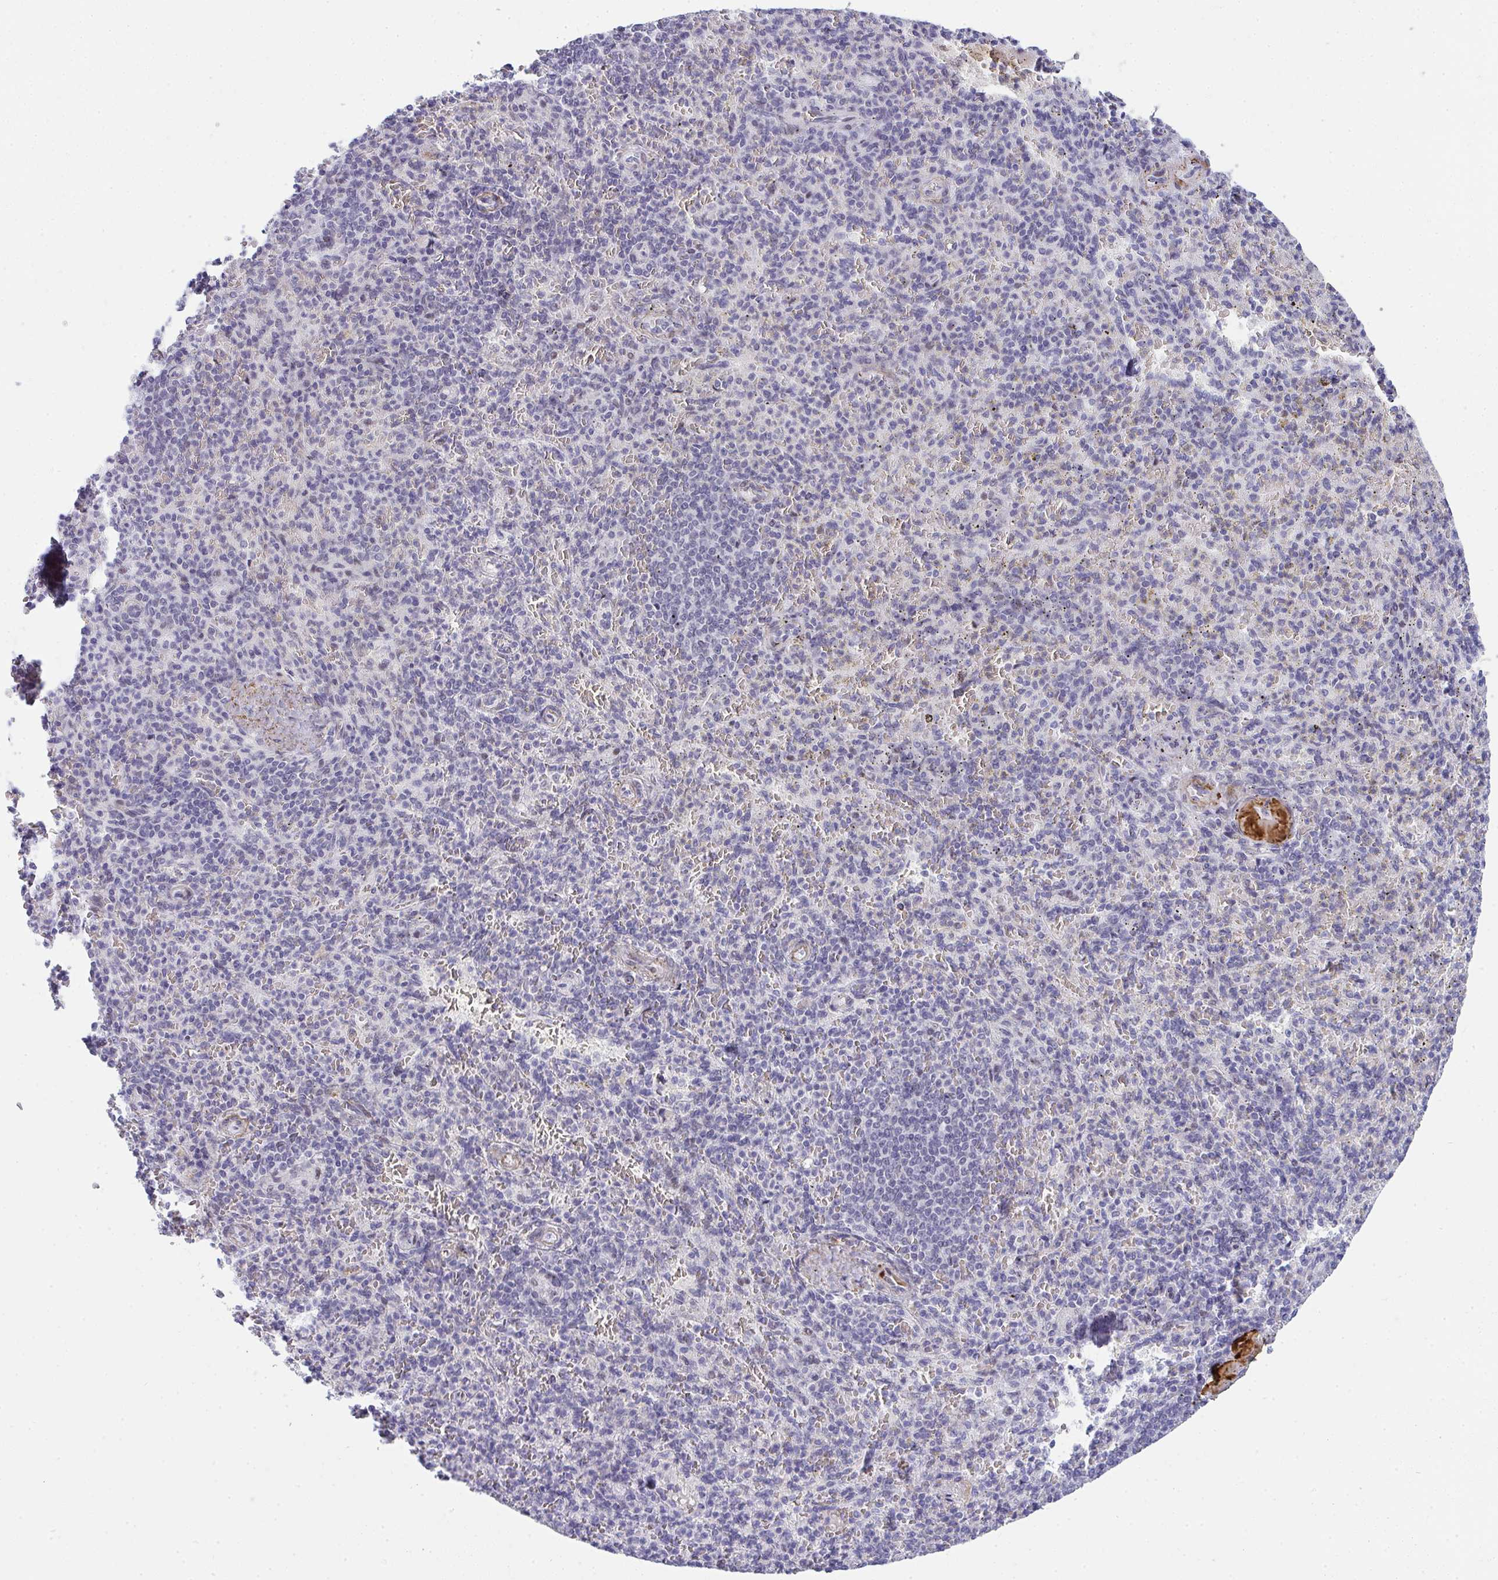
{"staining": {"intensity": "negative", "quantity": "none", "location": "none"}, "tissue": "spleen", "cell_type": "Cells in red pulp", "image_type": "normal", "snomed": [{"axis": "morphology", "description": "Normal tissue, NOS"}, {"axis": "topography", "description": "Spleen"}], "caption": "IHC micrograph of normal spleen: spleen stained with DAB (3,3'-diaminobenzidine) displays no significant protein positivity in cells in red pulp.", "gene": "TNMD", "patient": {"sex": "female", "age": 74}}